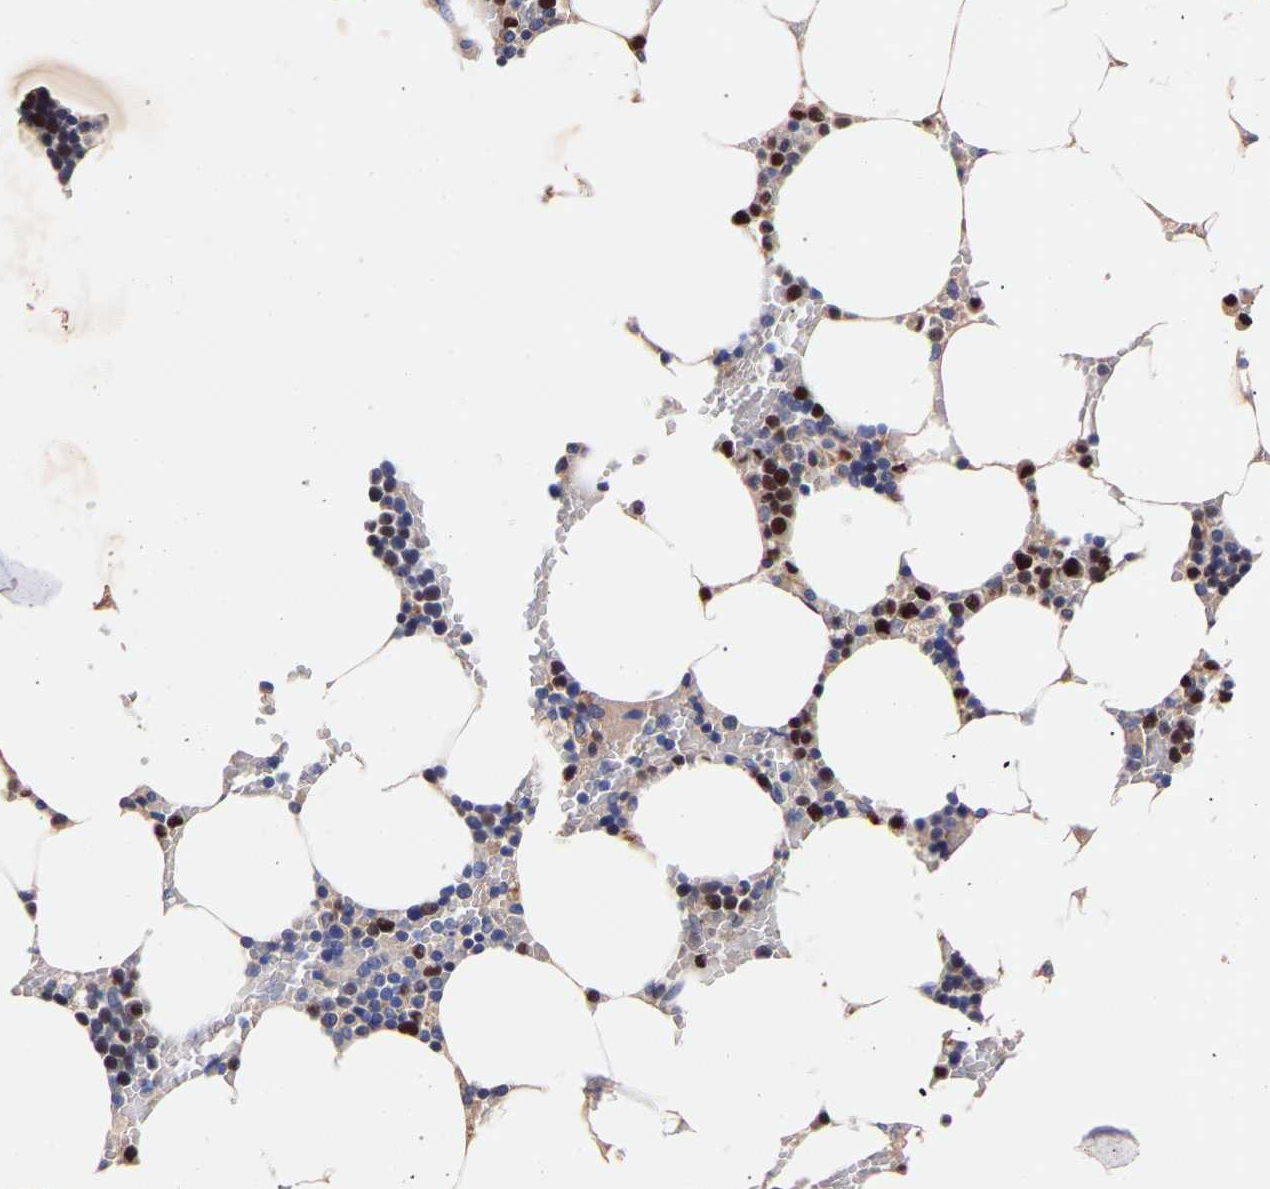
{"staining": {"intensity": "strong", "quantity": "25%-75%", "location": "nuclear"}, "tissue": "bone marrow", "cell_type": "Hematopoietic cells", "image_type": "normal", "snomed": [{"axis": "morphology", "description": "Normal tissue, NOS"}, {"axis": "topography", "description": "Bone marrow"}], "caption": "A brown stain labels strong nuclear staining of a protein in hematopoietic cells of benign human bone marrow.", "gene": "SEM1", "patient": {"sex": "male", "age": 70}}